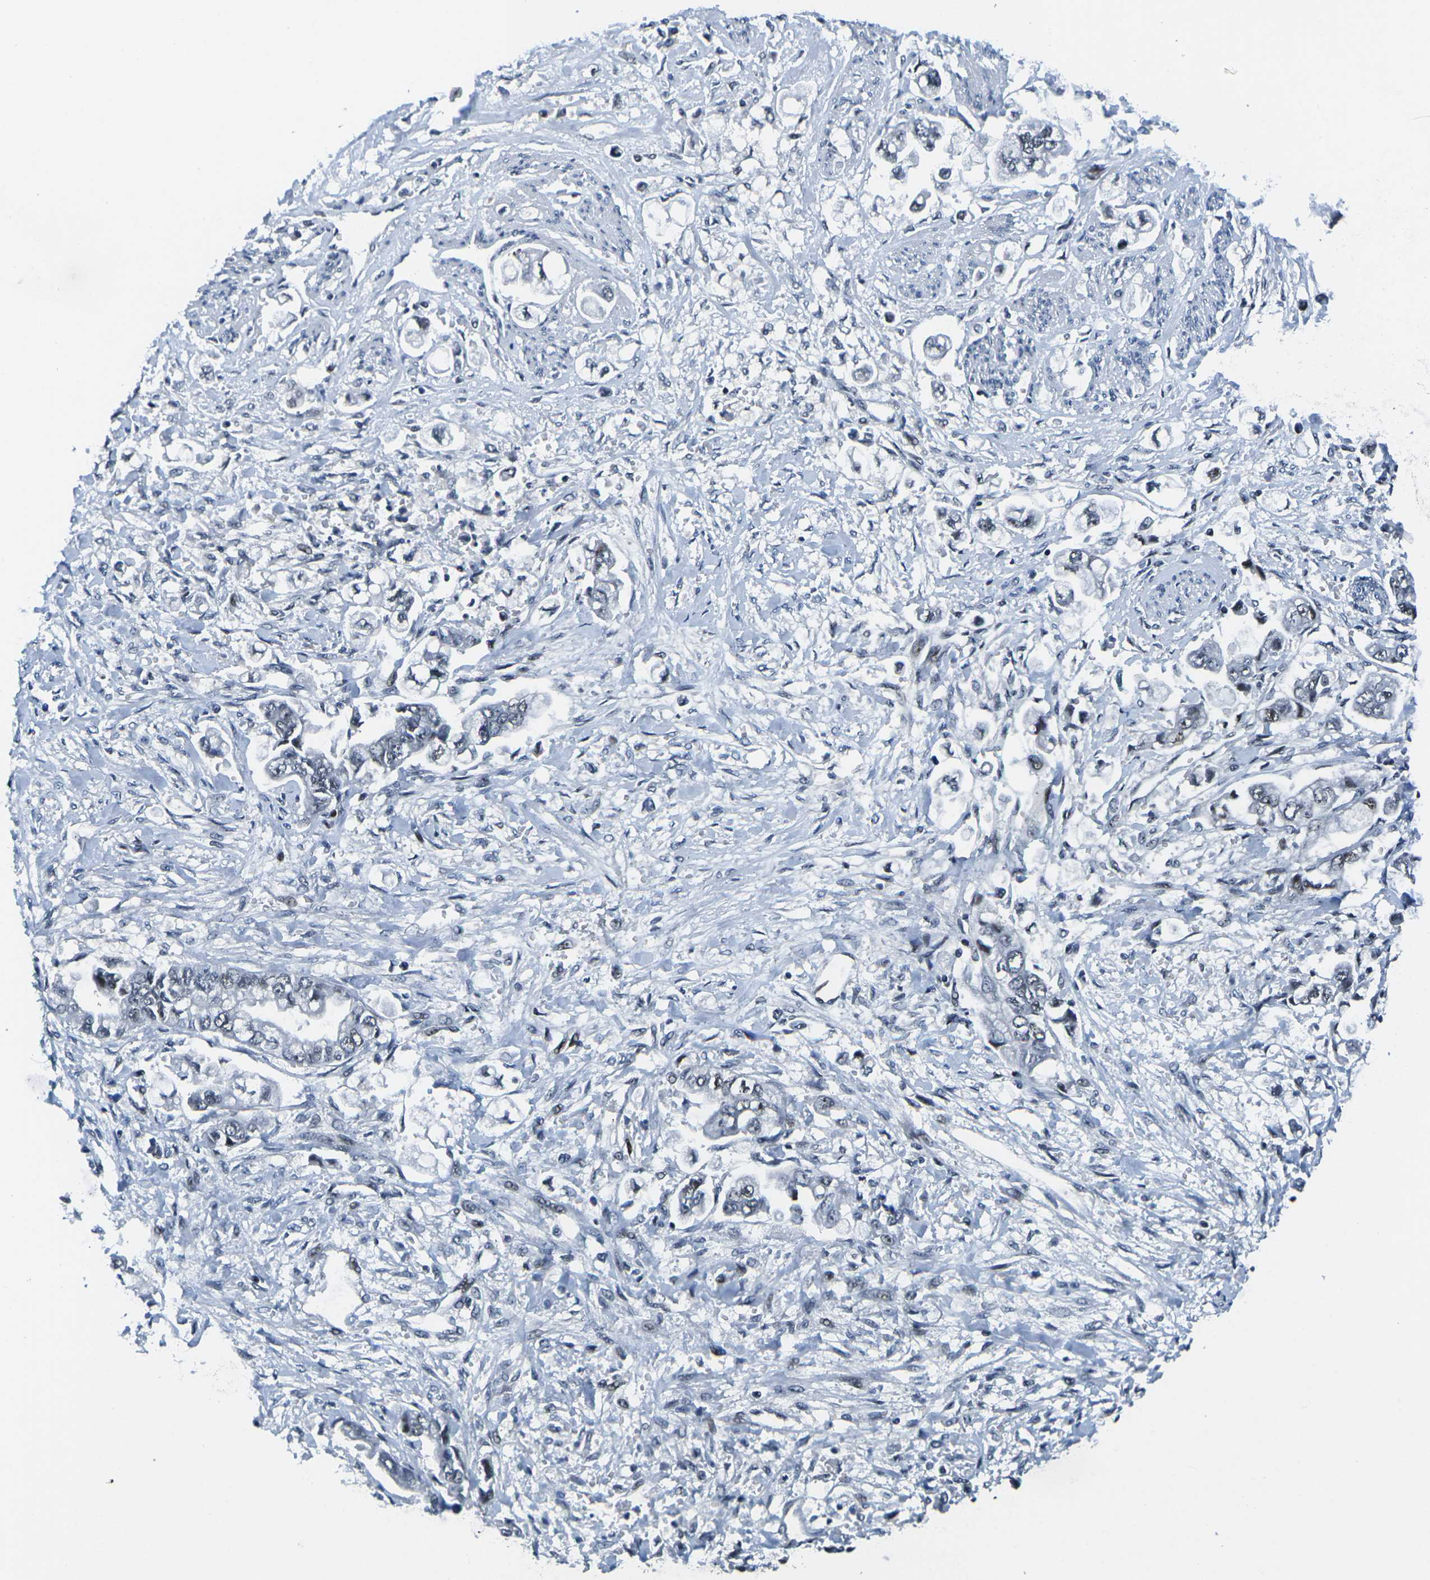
{"staining": {"intensity": "negative", "quantity": "none", "location": "none"}, "tissue": "stomach cancer", "cell_type": "Tumor cells", "image_type": "cancer", "snomed": [{"axis": "morphology", "description": "Normal tissue, NOS"}, {"axis": "morphology", "description": "Adenocarcinoma, NOS"}, {"axis": "topography", "description": "Stomach"}], "caption": "Adenocarcinoma (stomach) stained for a protein using immunohistochemistry (IHC) displays no staining tumor cells.", "gene": "PRPF8", "patient": {"sex": "male", "age": 62}}